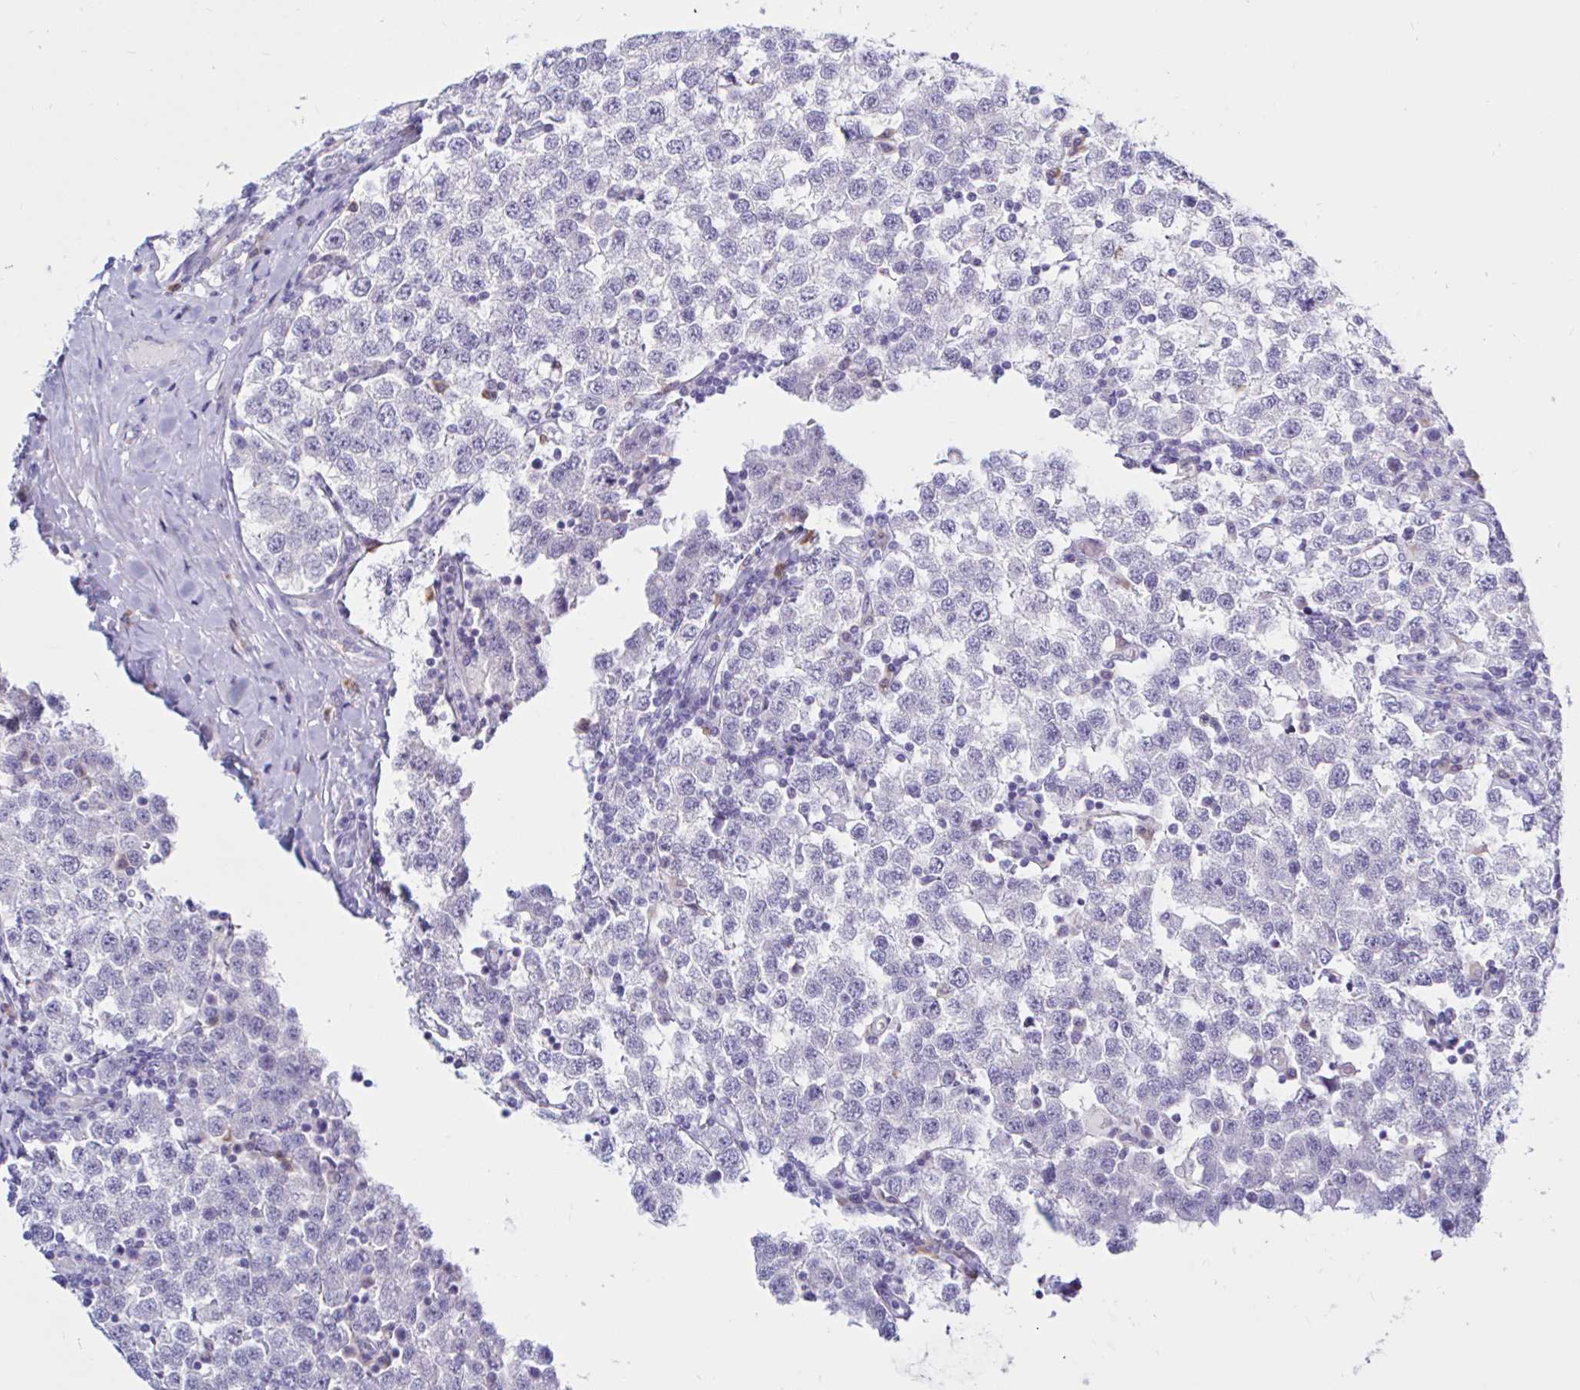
{"staining": {"intensity": "negative", "quantity": "none", "location": "none"}, "tissue": "testis cancer", "cell_type": "Tumor cells", "image_type": "cancer", "snomed": [{"axis": "morphology", "description": "Seminoma, NOS"}, {"axis": "topography", "description": "Testis"}], "caption": "Immunohistochemical staining of human testis seminoma shows no significant expression in tumor cells.", "gene": "NBPF3", "patient": {"sex": "male", "age": 34}}